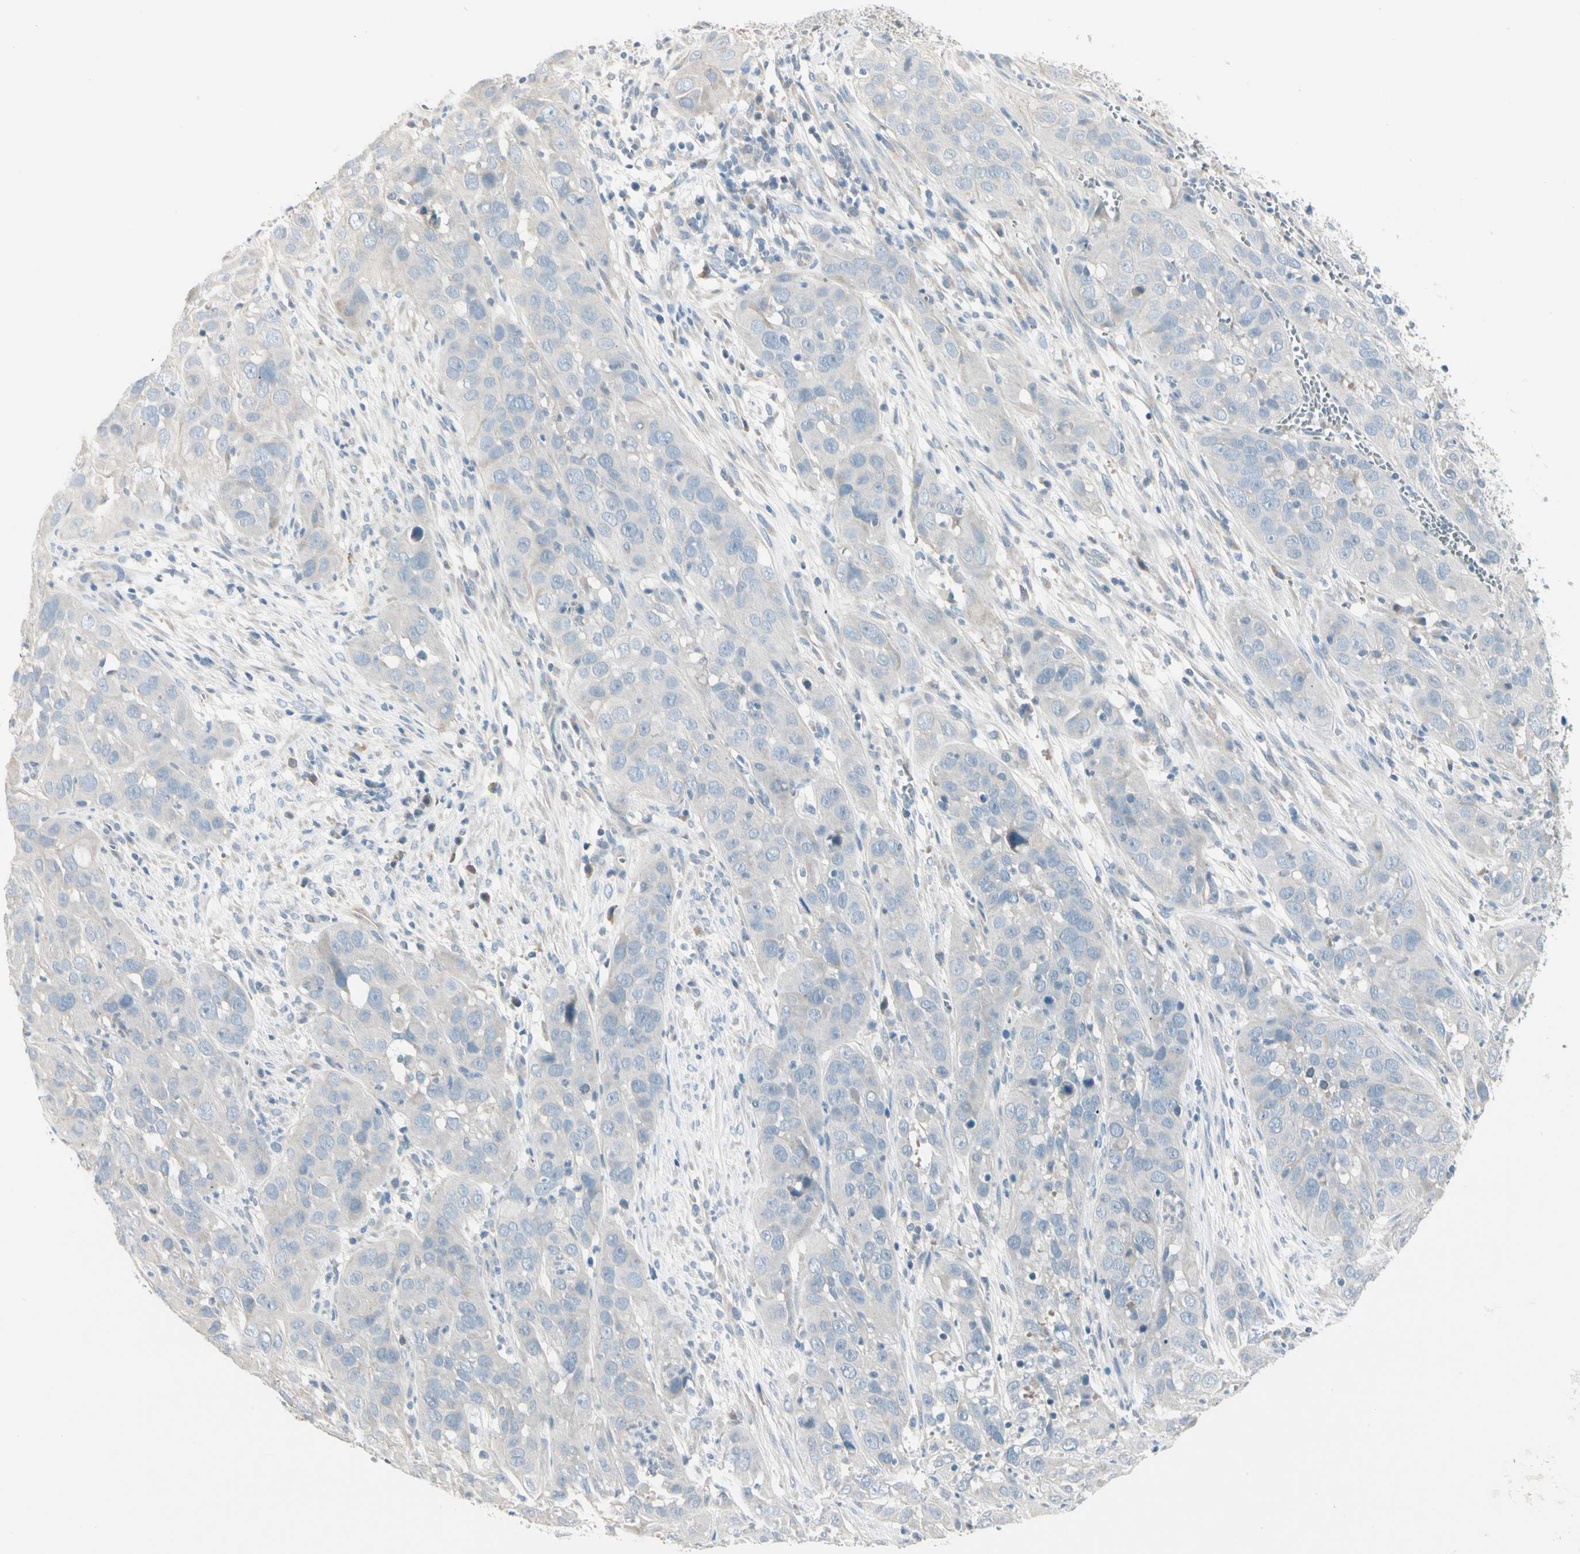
{"staining": {"intensity": "negative", "quantity": "none", "location": "none"}, "tissue": "cervical cancer", "cell_type": "Tumor cells", "image_type": "cancer", "snomed": [{"axis": "morphology", "description": "Squamous cell carcinoma, NOS"}, {"axis": "topography", "description": "Cervix"}], "caption": "The immunohistochemistry micrograph has no significant staining in tumor cells of squamous cell carcinoma (cervical) tissue.", "gene": "CYP2E1", "patient": {"sex": "female", "age": 32}}